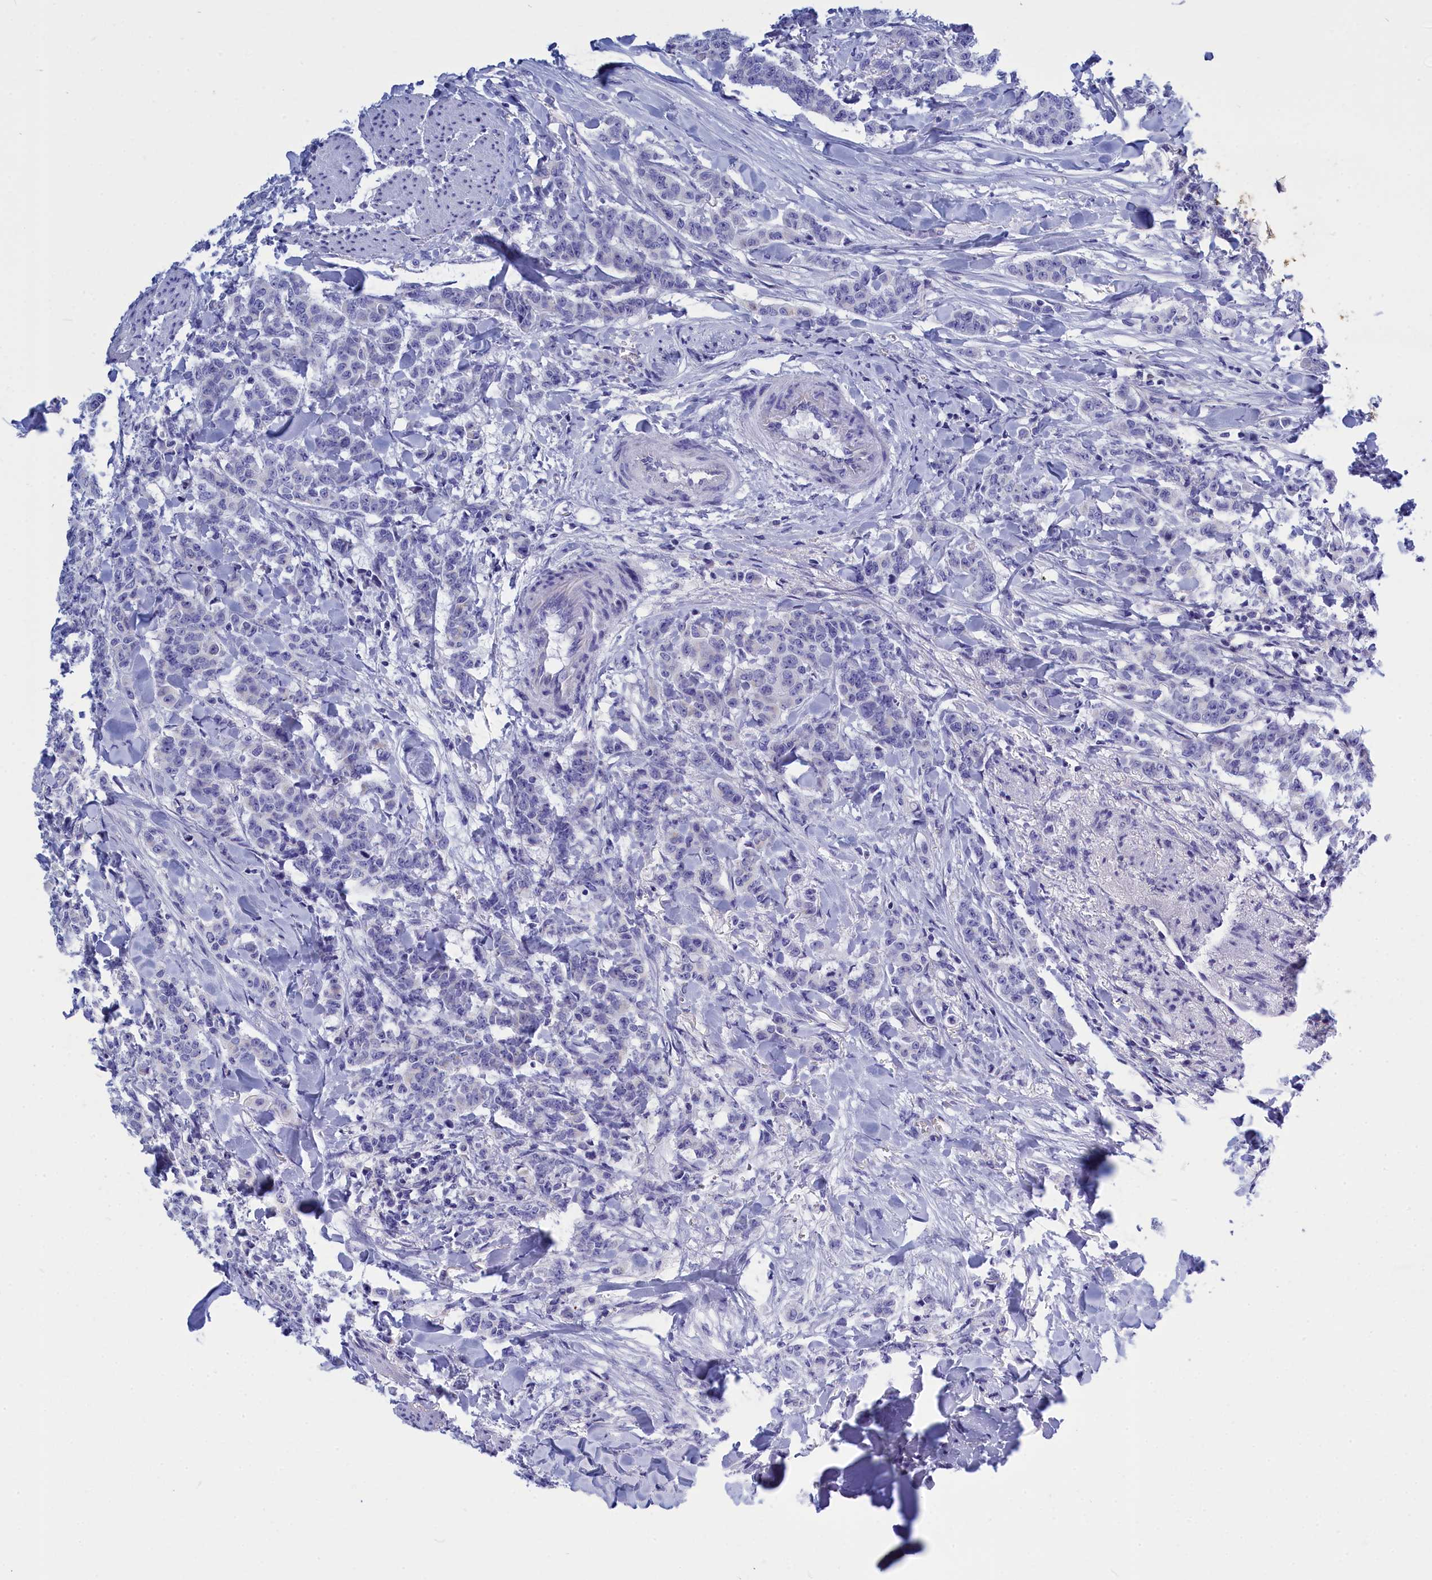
{"staining": {"intensity": "negative", "quantity": "none", "location": "none"}, "tissue": "breast cancer", "cell_type": "Tumor cells", "image_type": "cancer", "snomed": [{"axis": "morphology", "description": "Duct carcinoma"}, {"axis": "topography", "description": "Breast"}], "caption": "This is an IHC histopathology image of human breast cancer. There is no expression in tumor cells.", "gene": "CCRL2", "patient": {"sex": "female", "age": 40}}